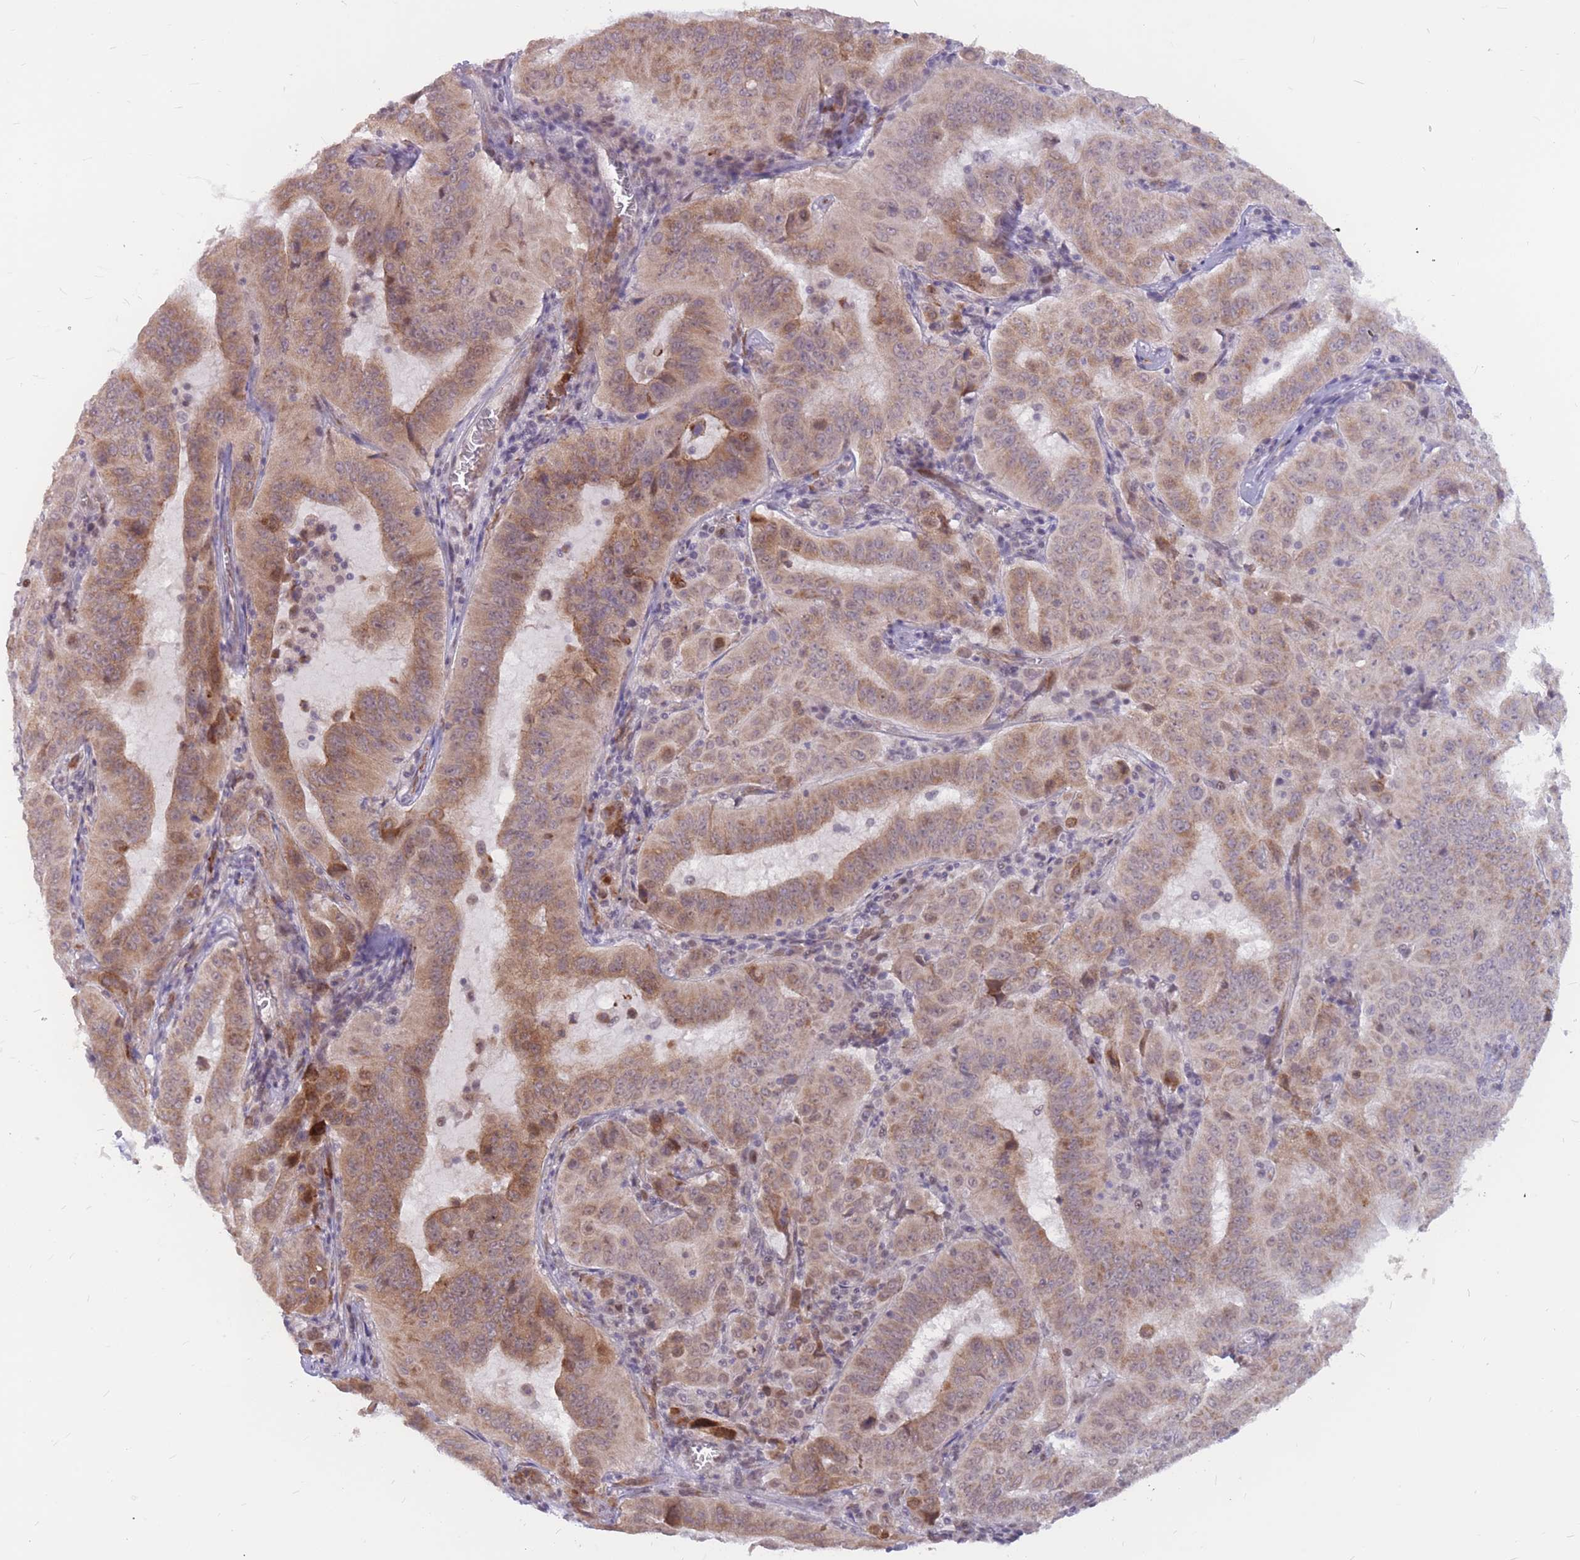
{"staining": {"intensity": "moderate", "quantity": ">75%", "location": "cytoplasmic/membranous"}, "tissue": "pancreatic cancer", "cell_type": "Tumor cells", "image_type": "cancer", "snomed": [{"axis": "morphology", "description": "Adenocarcinoma, NOS"}, {"axis": "topography", "description": "Pancreas"}], "caption": "An immunohistochemistry image of tumor tissue is shown. Protein staining in brown highlights moderate cytoplasmic/membranous positivity in pancreatic cancer within tumor cells.", "gene": "ADD2", "patient": {"sex": "male", "age": 63}}